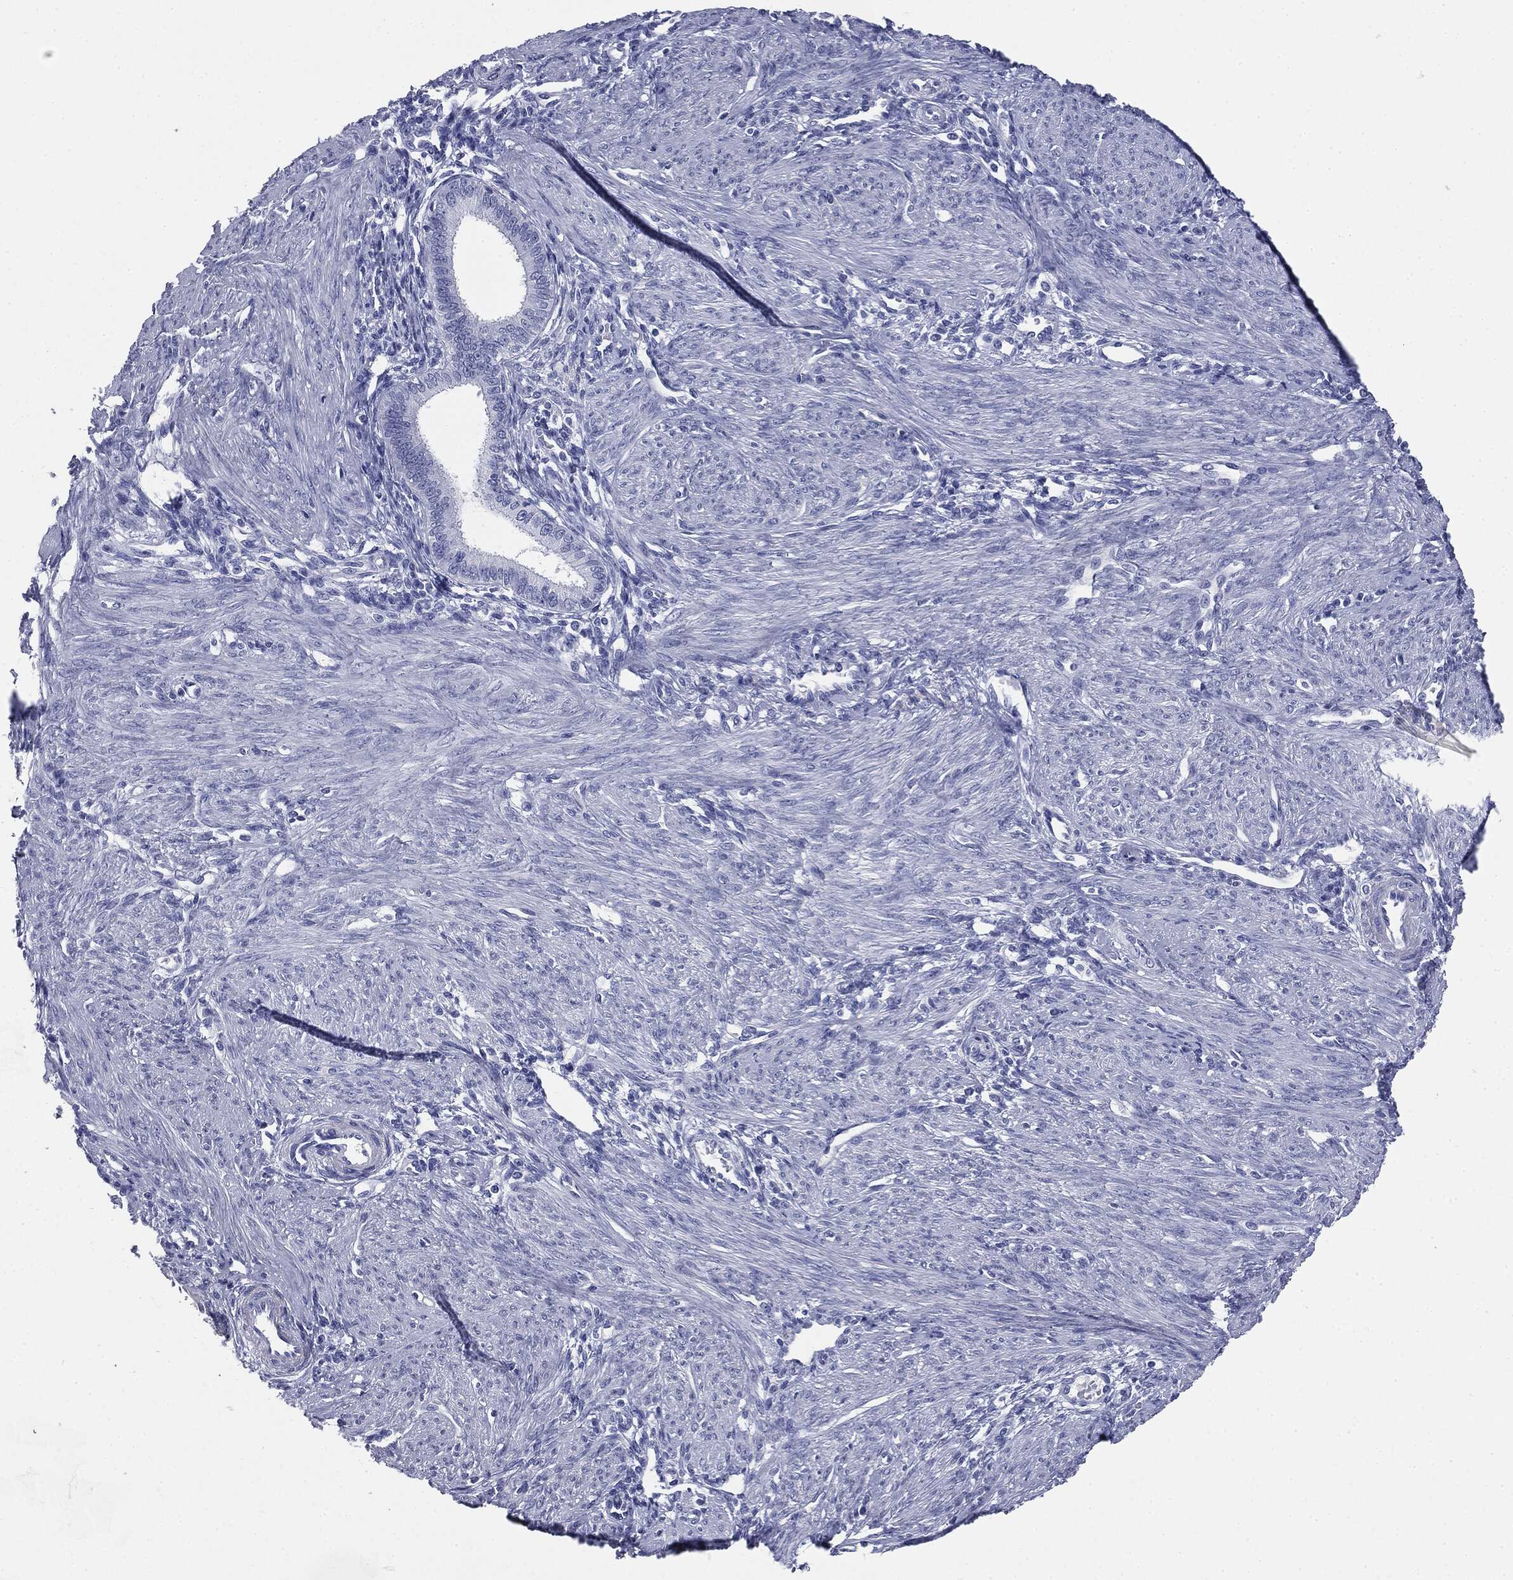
{"staining": {"intensity": "negative", "quantity": "none", "location": "none"}, "tissue": "endometrium", "cell_type": "Cells in endometrial stroma", "image_type": "normal", "snomed": [{"axis": "morphology", "description": "Normal tissue, NOS"}, {"axis": "topography", "description": "Endometrium"}], "caption": "The micrograph shows no significant positivity in cells in endometrial stroma of endometrium.", "gene": "ATP2A1", "patient": {"sex": "female", "age": 39}}